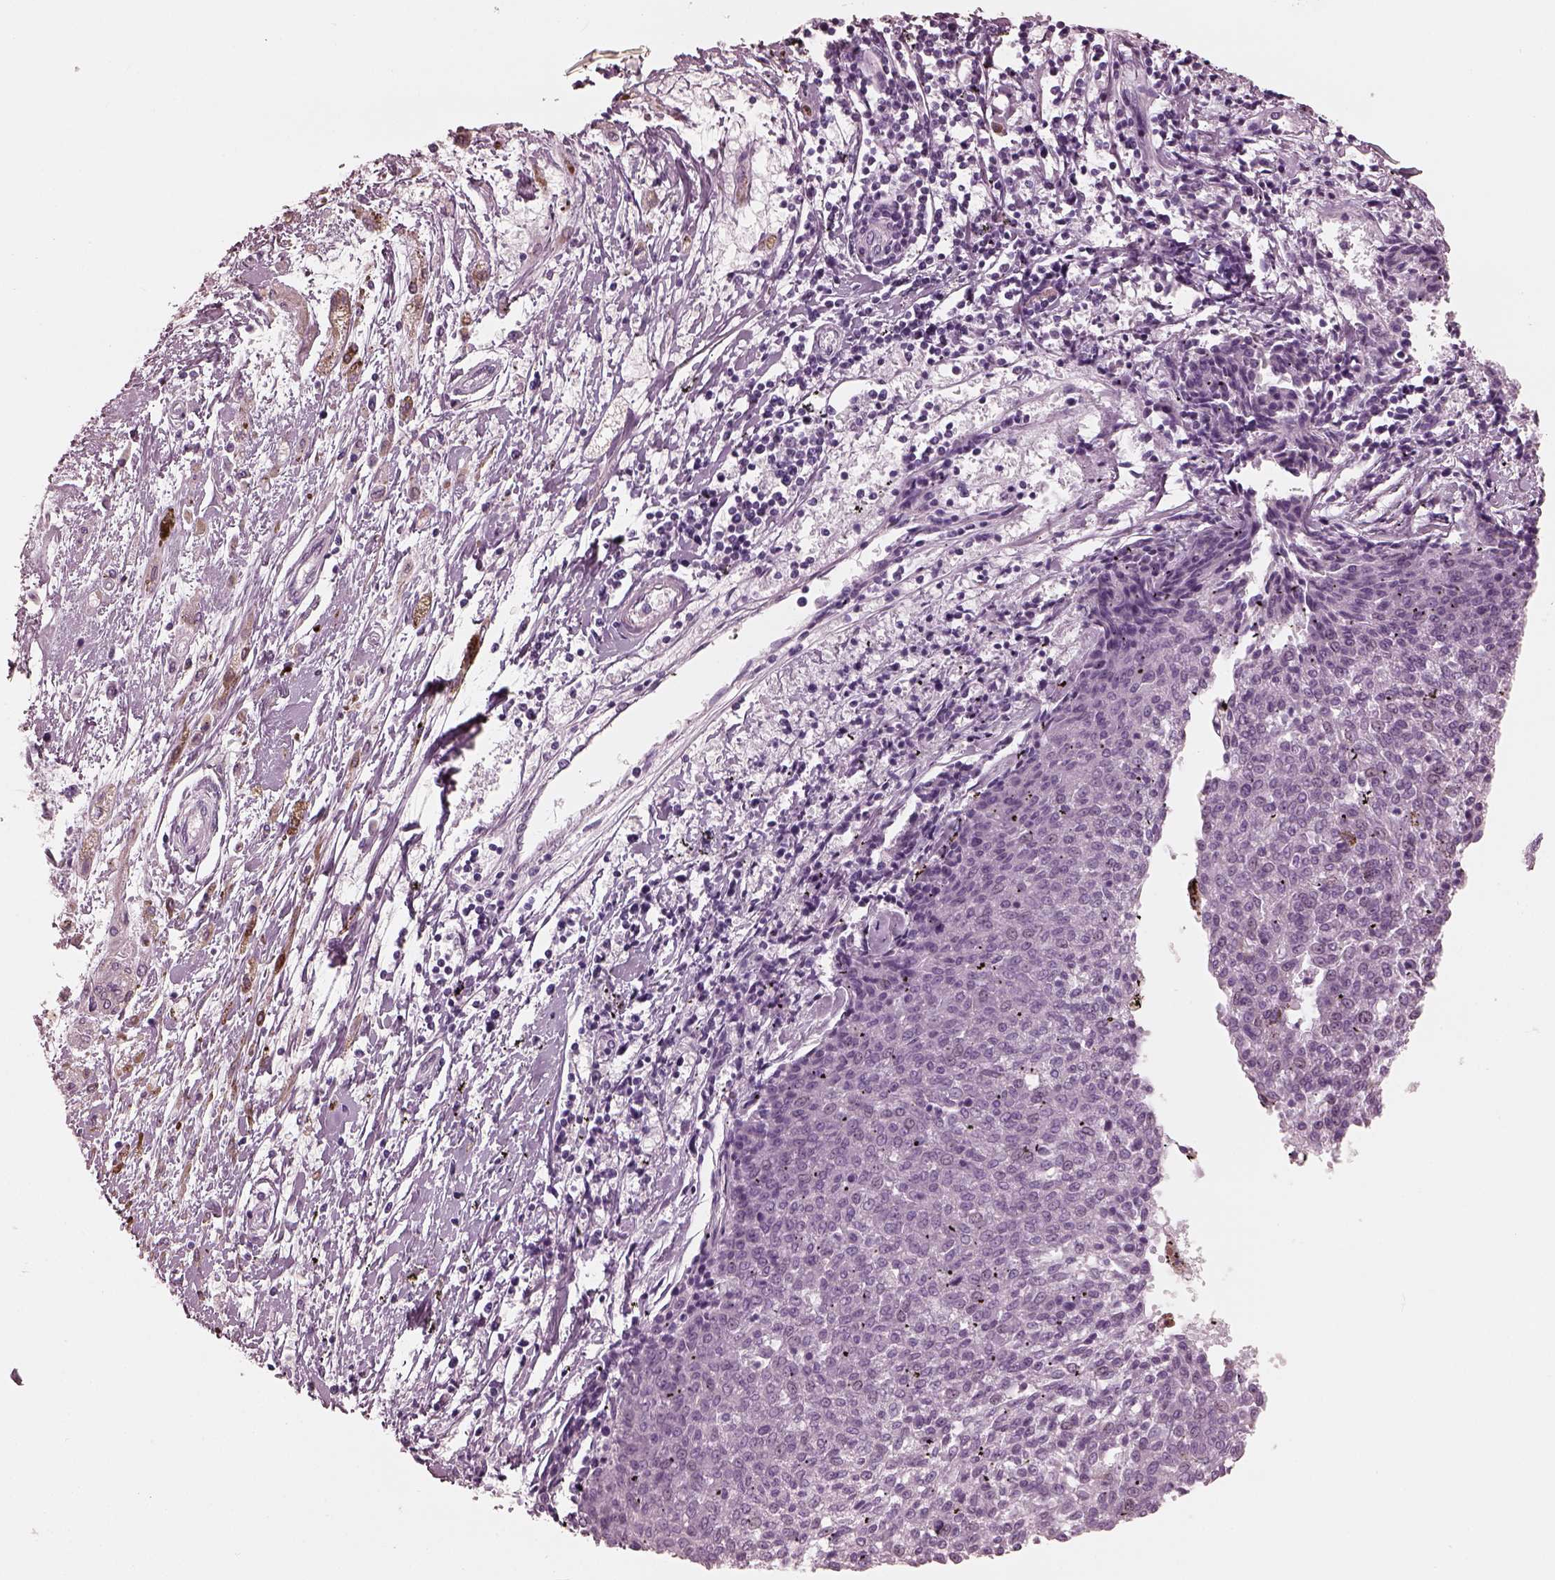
{"staining": {"intensity": "negative", "quantity": "none", "location": "none"}, "tissue": "melanoma", "cell_type": "Tumor cells", "image_type": "cancer", "snomed": [{"axis": "morphology", "description": "Malignant melanoma, NOS"}, {"axis": "topography", "description": "Skin"}], "caption": "Melanoma was stained to show a protein in brown. There is no significant positivity in tumor cells.", "gene": "FABP9", "patient": {"sex": "female", "age": 72}}